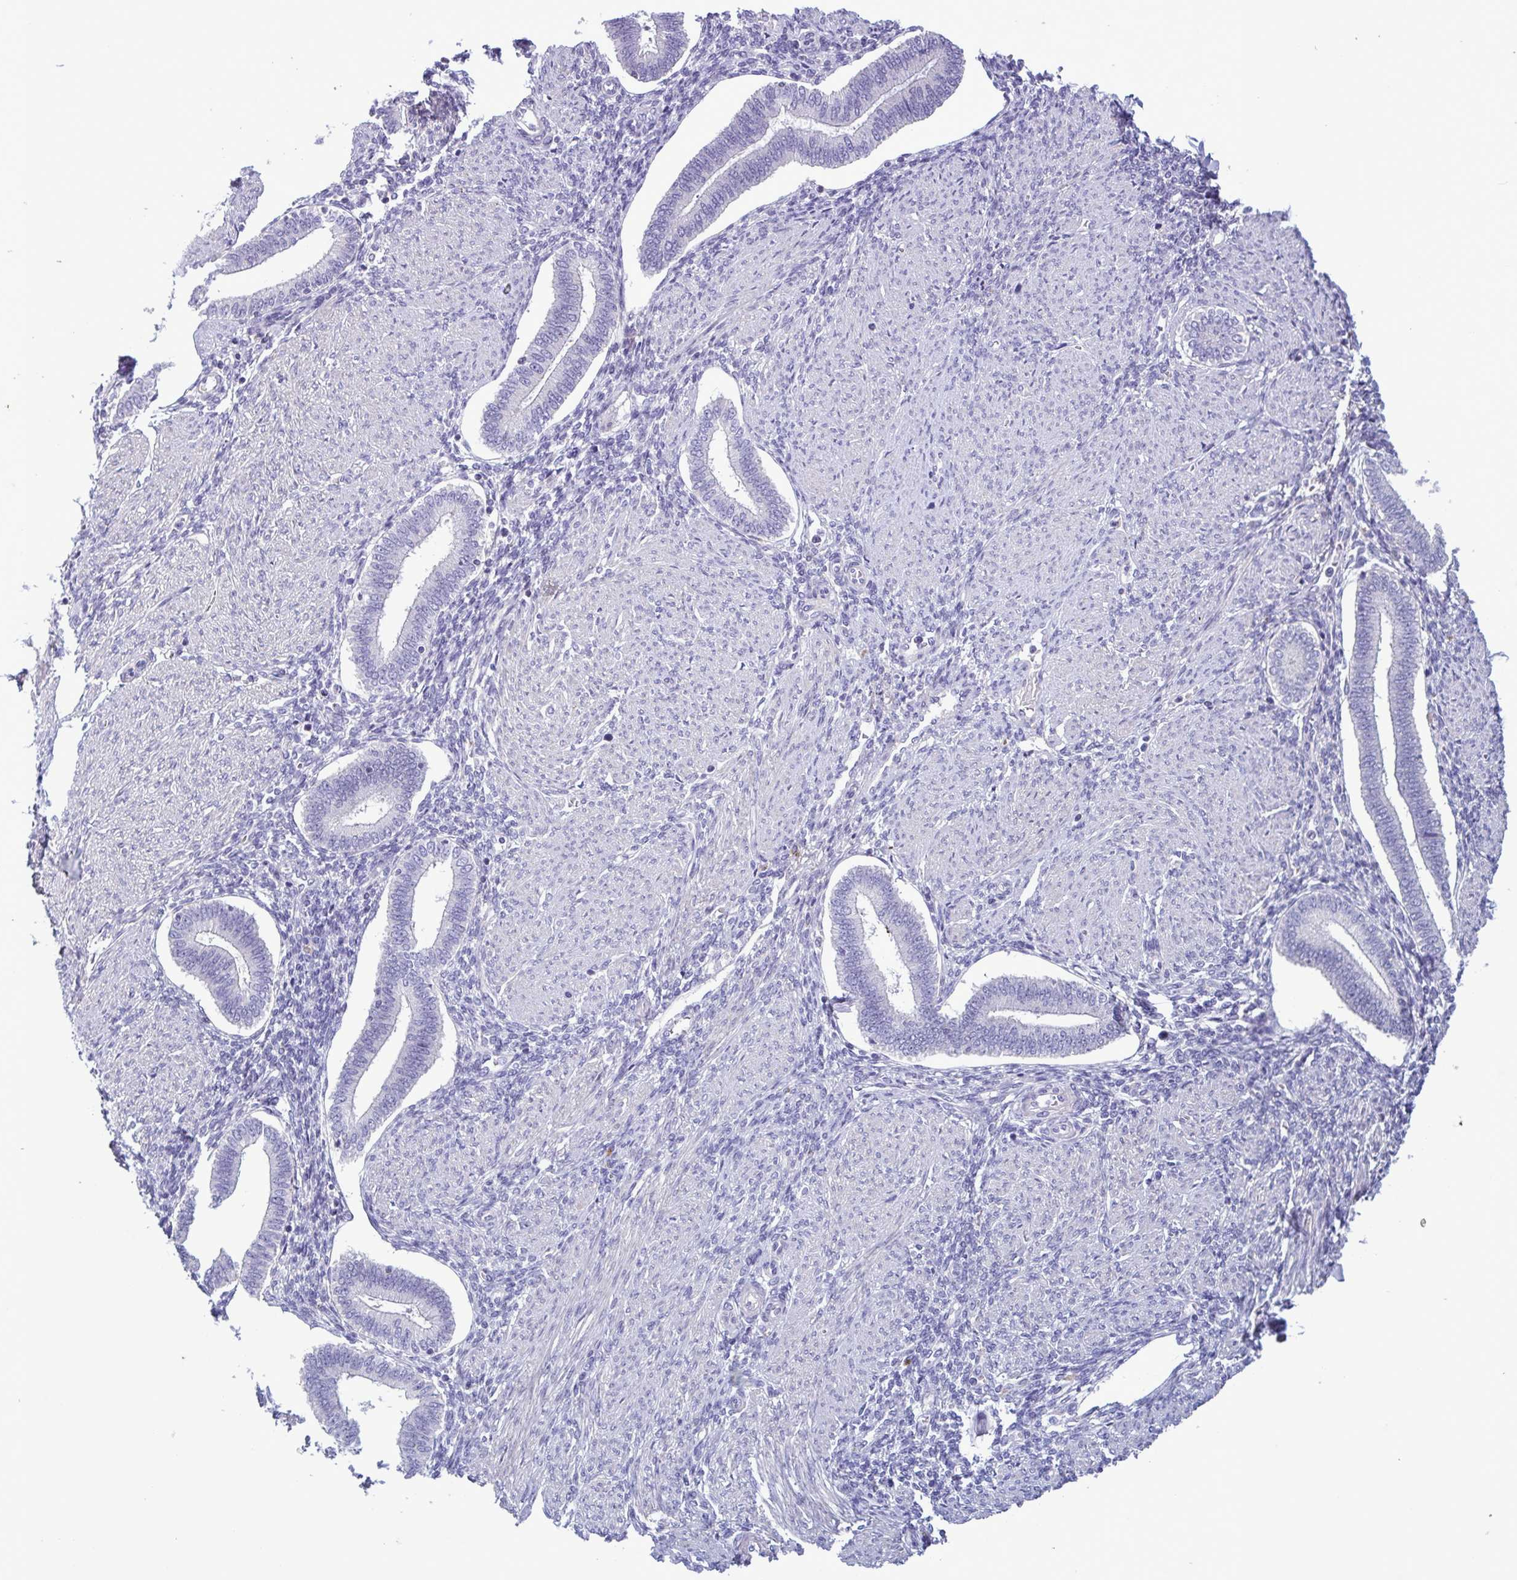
{"staining": {"intensity": "negative", "quantity": "none", "location": "none"}, "tissue": "endometrium", "cell_type": "Cells in endometrial stroma", "image_type": "normal", "snomed": [{"axis": "morphology", "description": "Normal tissue, NOS"}, {"axis": "topography", "description": "Endometrium"}], "caption": "IHC micrograph of benign human endometrium stained for a protein (brown), which displays no positivity in cells in endometrial stroma.", "gene": "F13B", "patient": {"sex": "female", "age": 42}}